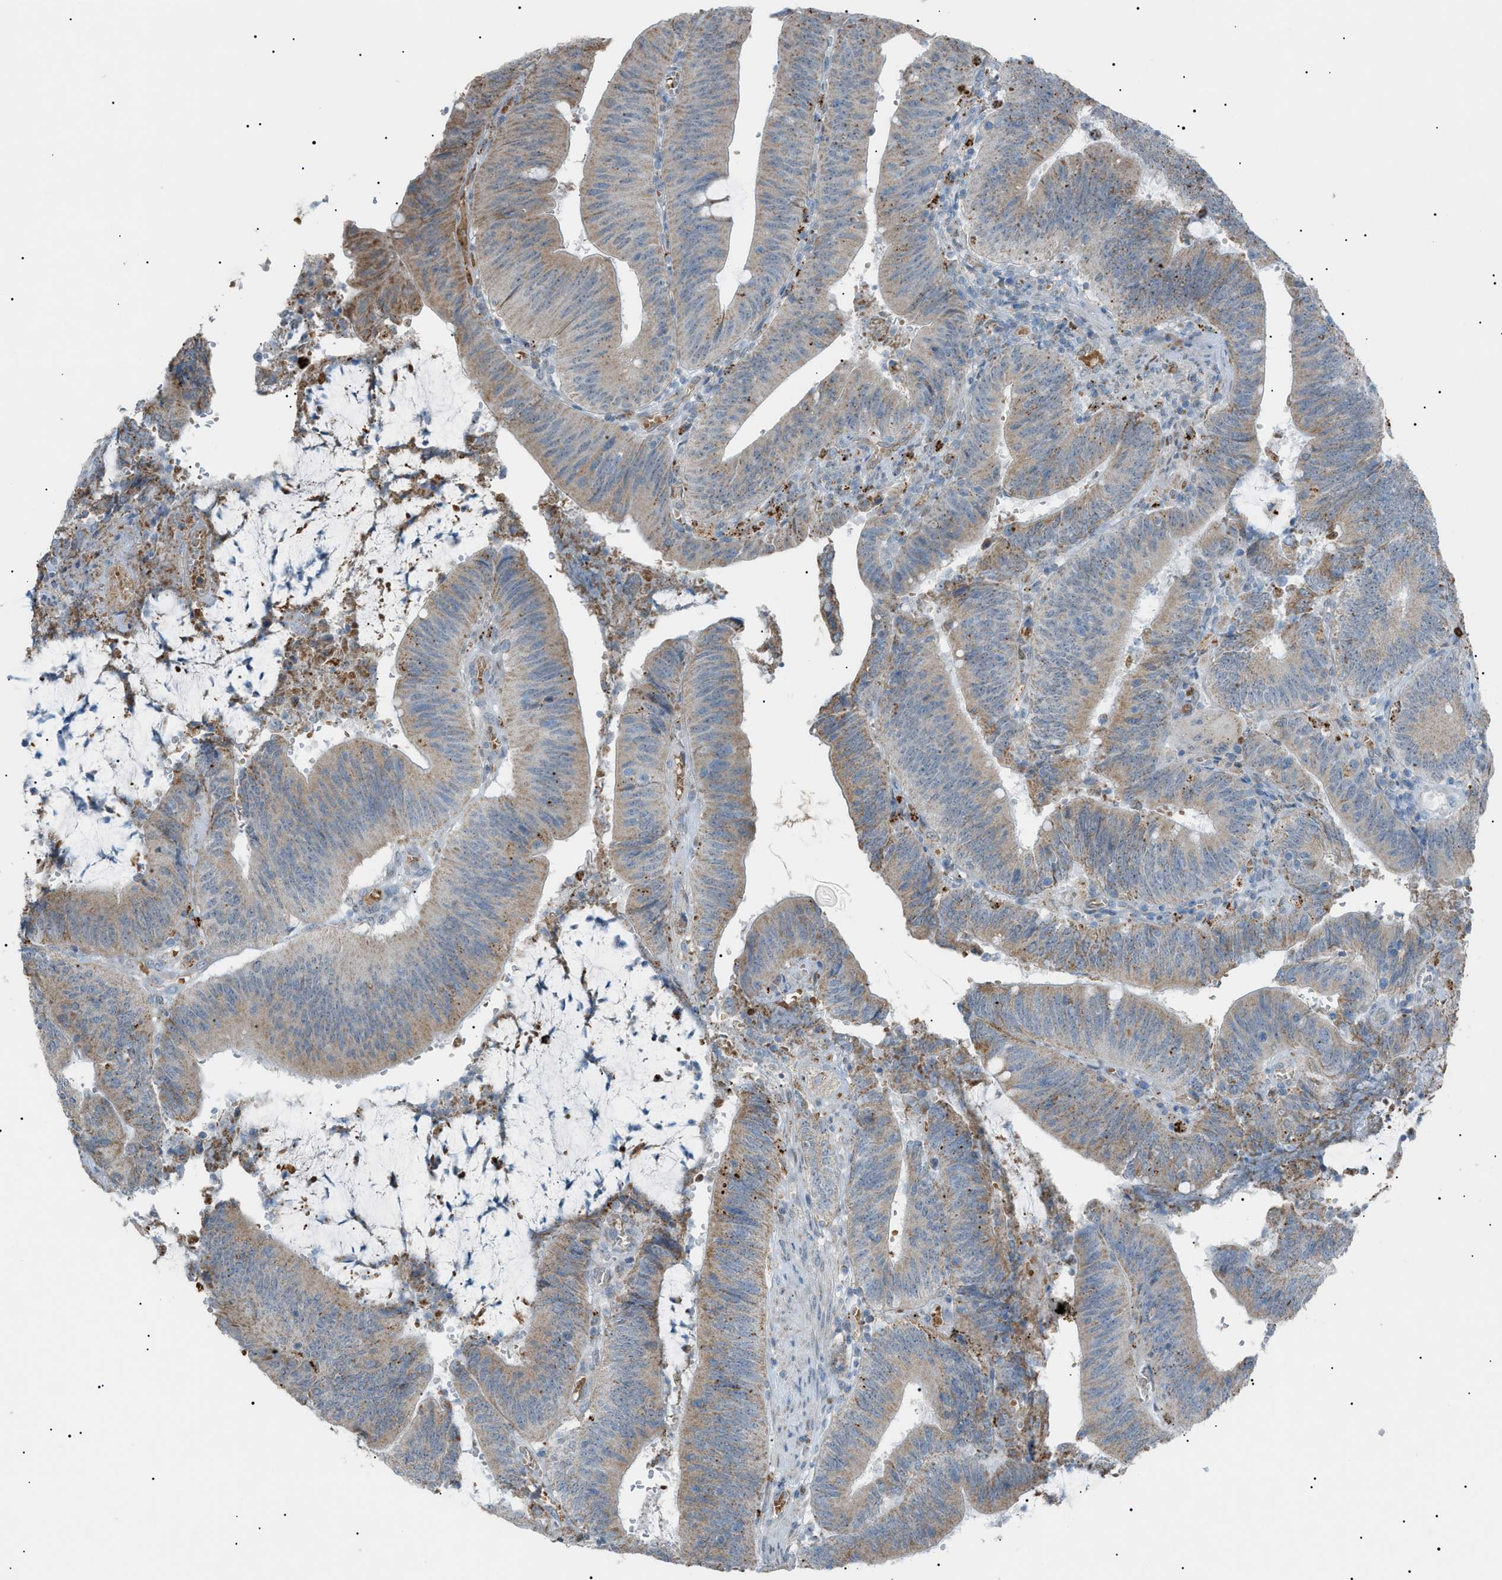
{"staining": {"intensity": "moderate", "quantity": ">75%", "location": "cytoplasmic/membranous"}, "tissue": "colorectal cancer", "cell_type": "Tumor cells", "image_type": "cancer", "snomed": [{"axis": "morphology", "description": "Normal tissue, NOS"}, {"axis": "morphology", "description": "Adenocarcinoma, NOS"}, {"axis": "topography", "description": "Rectum"}], "caption": "Colorectal cancer stained for a protein (brown) reveals moderate cytoplasmic/membranous positive staining in about >75% of tumor cells.", "gene": "ZNF516", "patient": {"sex": "female", "age": 66}}